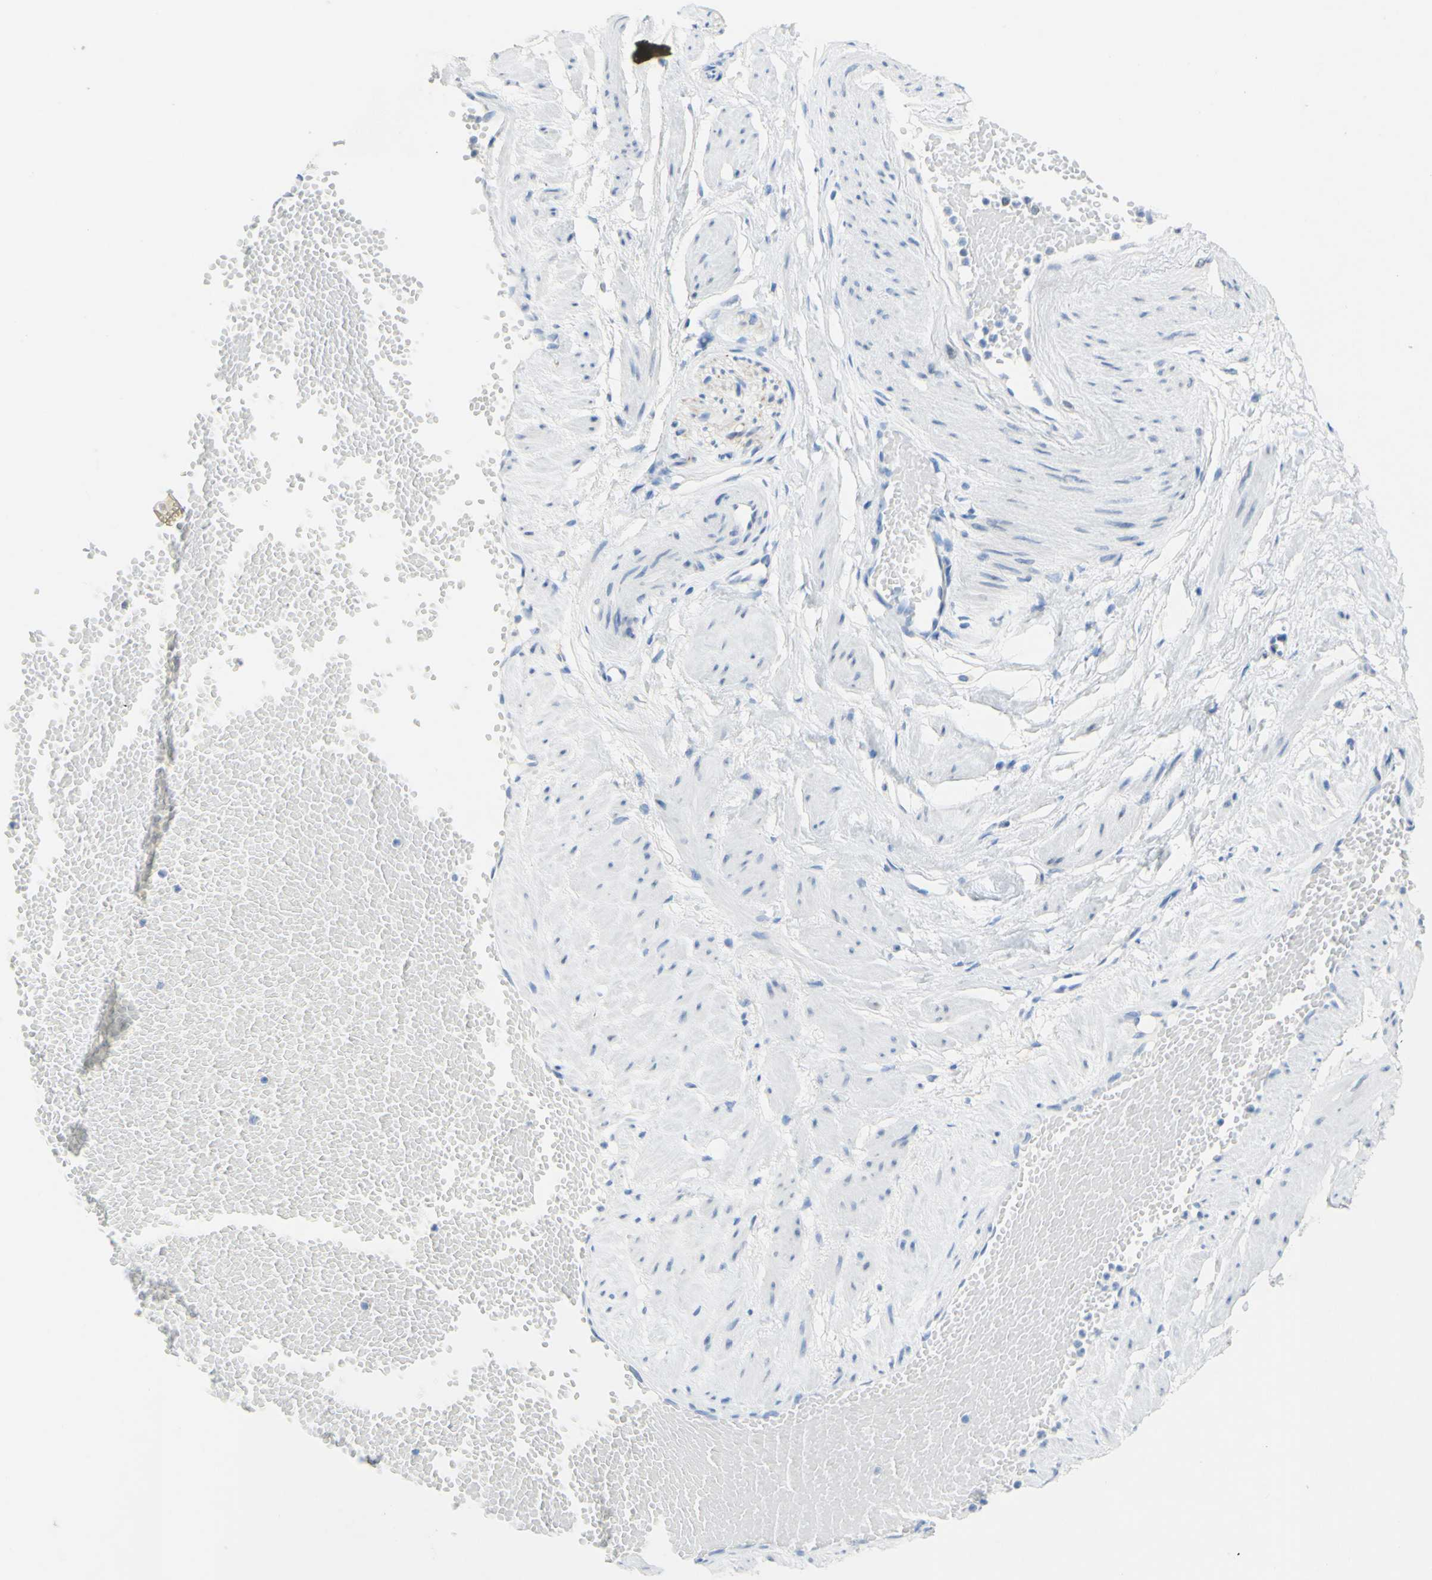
{"staining": {"intensity": "negative", "quantity": "none", "location": "none"}, "tissue": "adipose tissue", "cell_type": "Adipocytes", "image_type": "normal", "snomed": [{"axis": "morphology", "description": "Normal tissue, NOS"}, {"axis": "topography", "description": "Soft tissue"}, {"axis": "topography", "description": "Vascular tissue"}], "caption": "DAB (3,3'-diaminobenzidine) immunohistochemical staining of normal adipose tissue demonstrates no significant staining in adipocytes. (DAB (3,3'-diaminobenzidine) immunohistochemistry visualized using brightfield microscopy, high magnification).", "gene": "DSC2", "patient": {"sex": "female", "age": 35}}